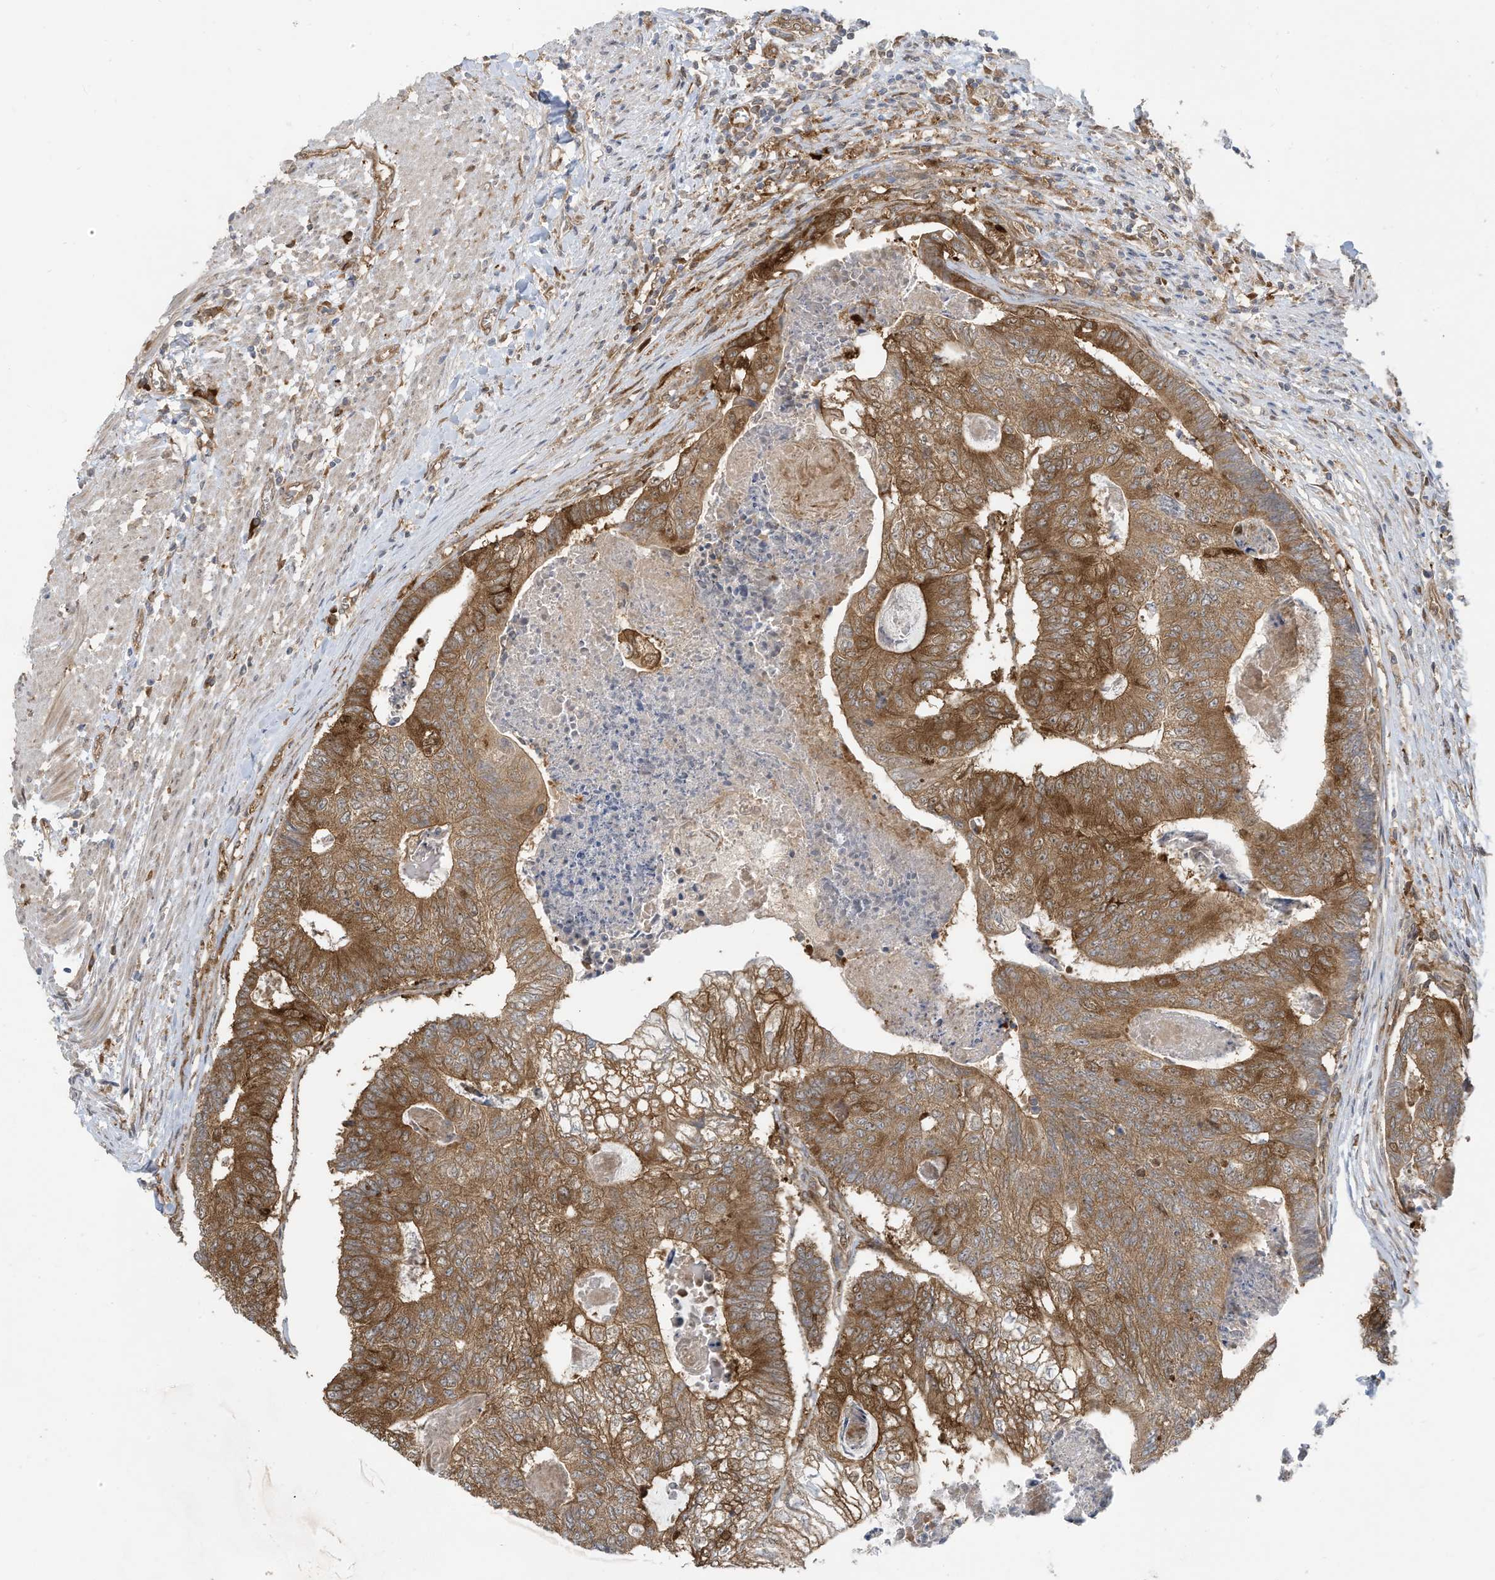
{"staining": {"intensity": "moderate", "quantity": ">75%", "location": "cytoplasmic/membranous"}, "tissue": "colorectal cancer", "cell_type": "Tumor cells", "image_type": "cancer", "snomed": [{"axis": "morphology", "description": "Adenocarcinoma, NOS"}, {"axis": "topography", "description": "Colon"}], "caption": "DAB immunohistochemical staining of human colorectal cancer (adenocarcinoma) displays moderate cytoplasmic/membranous protein expression in about >75% of tumor cells.", "gene": "USE1", "patient": {"sex": "female", "age": 67}}